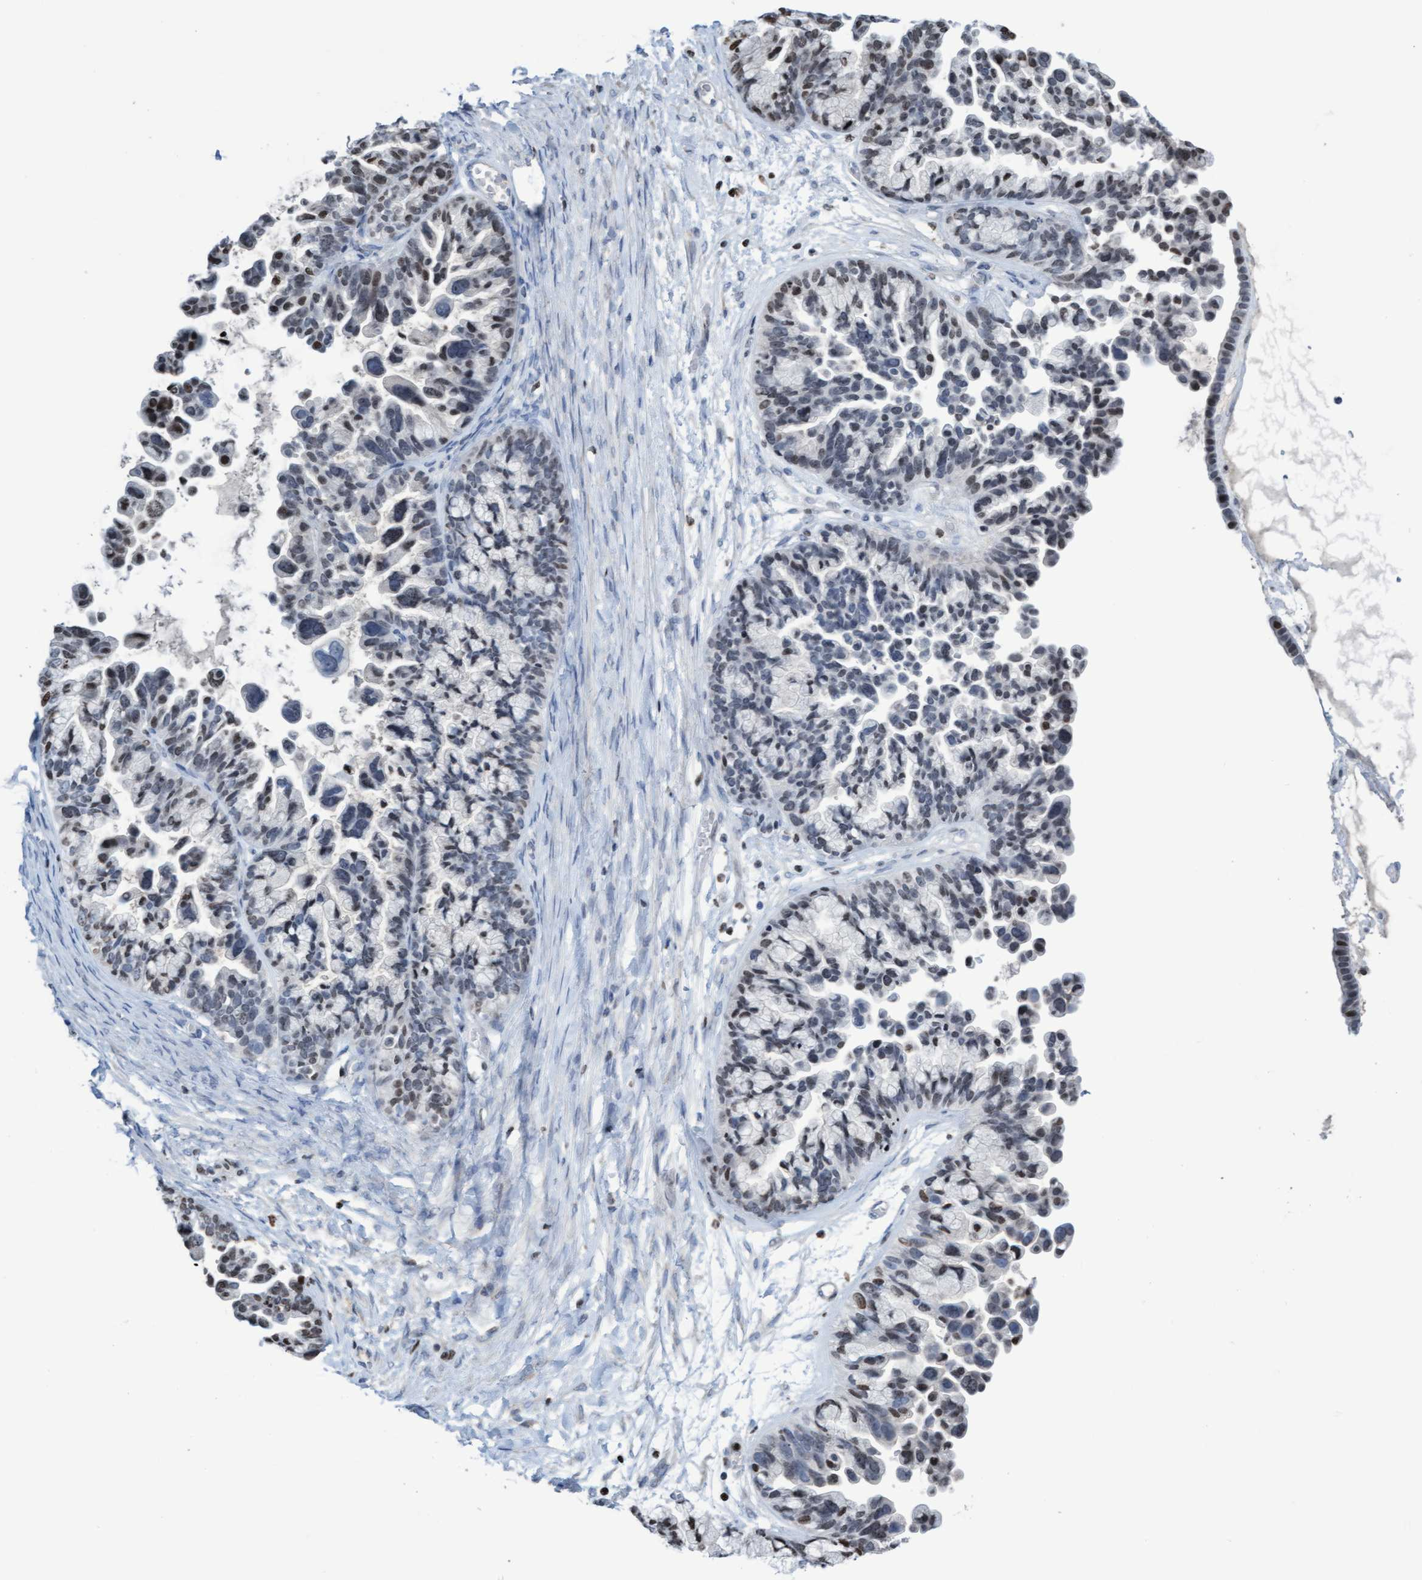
{"staining": {"intensity": "weak", "quantity": "<25%", "location": "nuclear"}, "tissue": "ovarian cancer", "cell_type": "Tumor cells", "image_type": "cancer", "snomed": [{"axis": "morphology", "description": "Cystadenocarcinoma, serous, NOS"}, {"axis": "topography", "description": "Ovary"}], "caption": "Ovarian serous cystadenocarcinoma was stained to show a protein in brown. There is no significant staining in tumor cells. Nuclei are stained in blue.", "gene": "CBX2", "patient": {"sex": "female", "age": 56}}